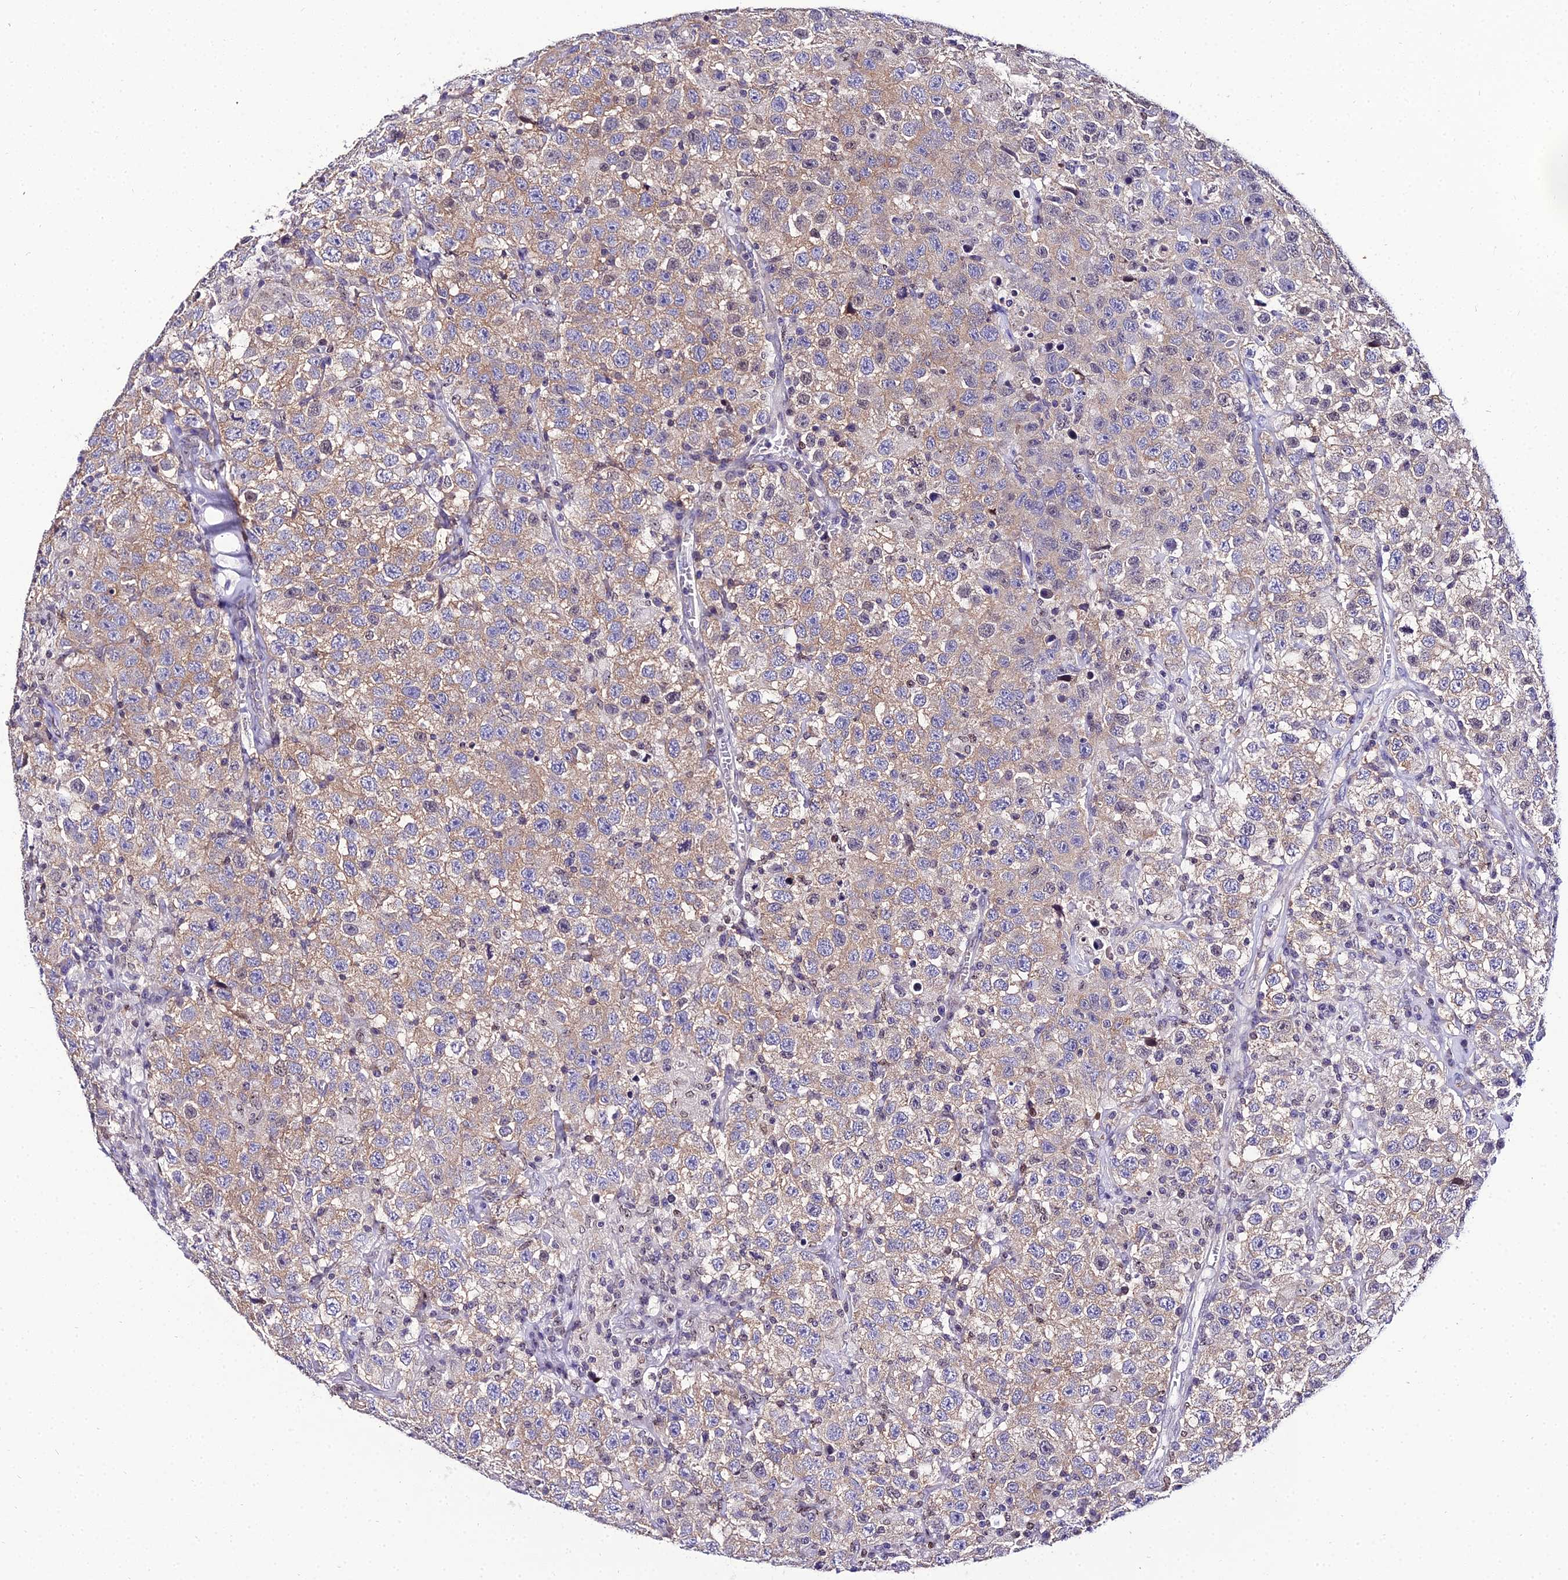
{"staining": {"intensity": "weak", "quantity": "25%-75%", "location": "cytoplasmic/membranous"}, "tissue": "testis cancer", "cell_type": "Tumor cells", "image_type": "cancer", "snomed": [{"axis": "morphology", "description": "Seminoma, NOS"}, {"axis": "topography", "description": "Testis"}], "caption": "This is a histology image of immunohistochemistry (IHC) staining of testis cancer (seminoma), which shows weak expression in the cytoplasmic/membranous of tumor cells.", "gene": "SHQ1", "patient": {"sex": "male", "age": 41}}